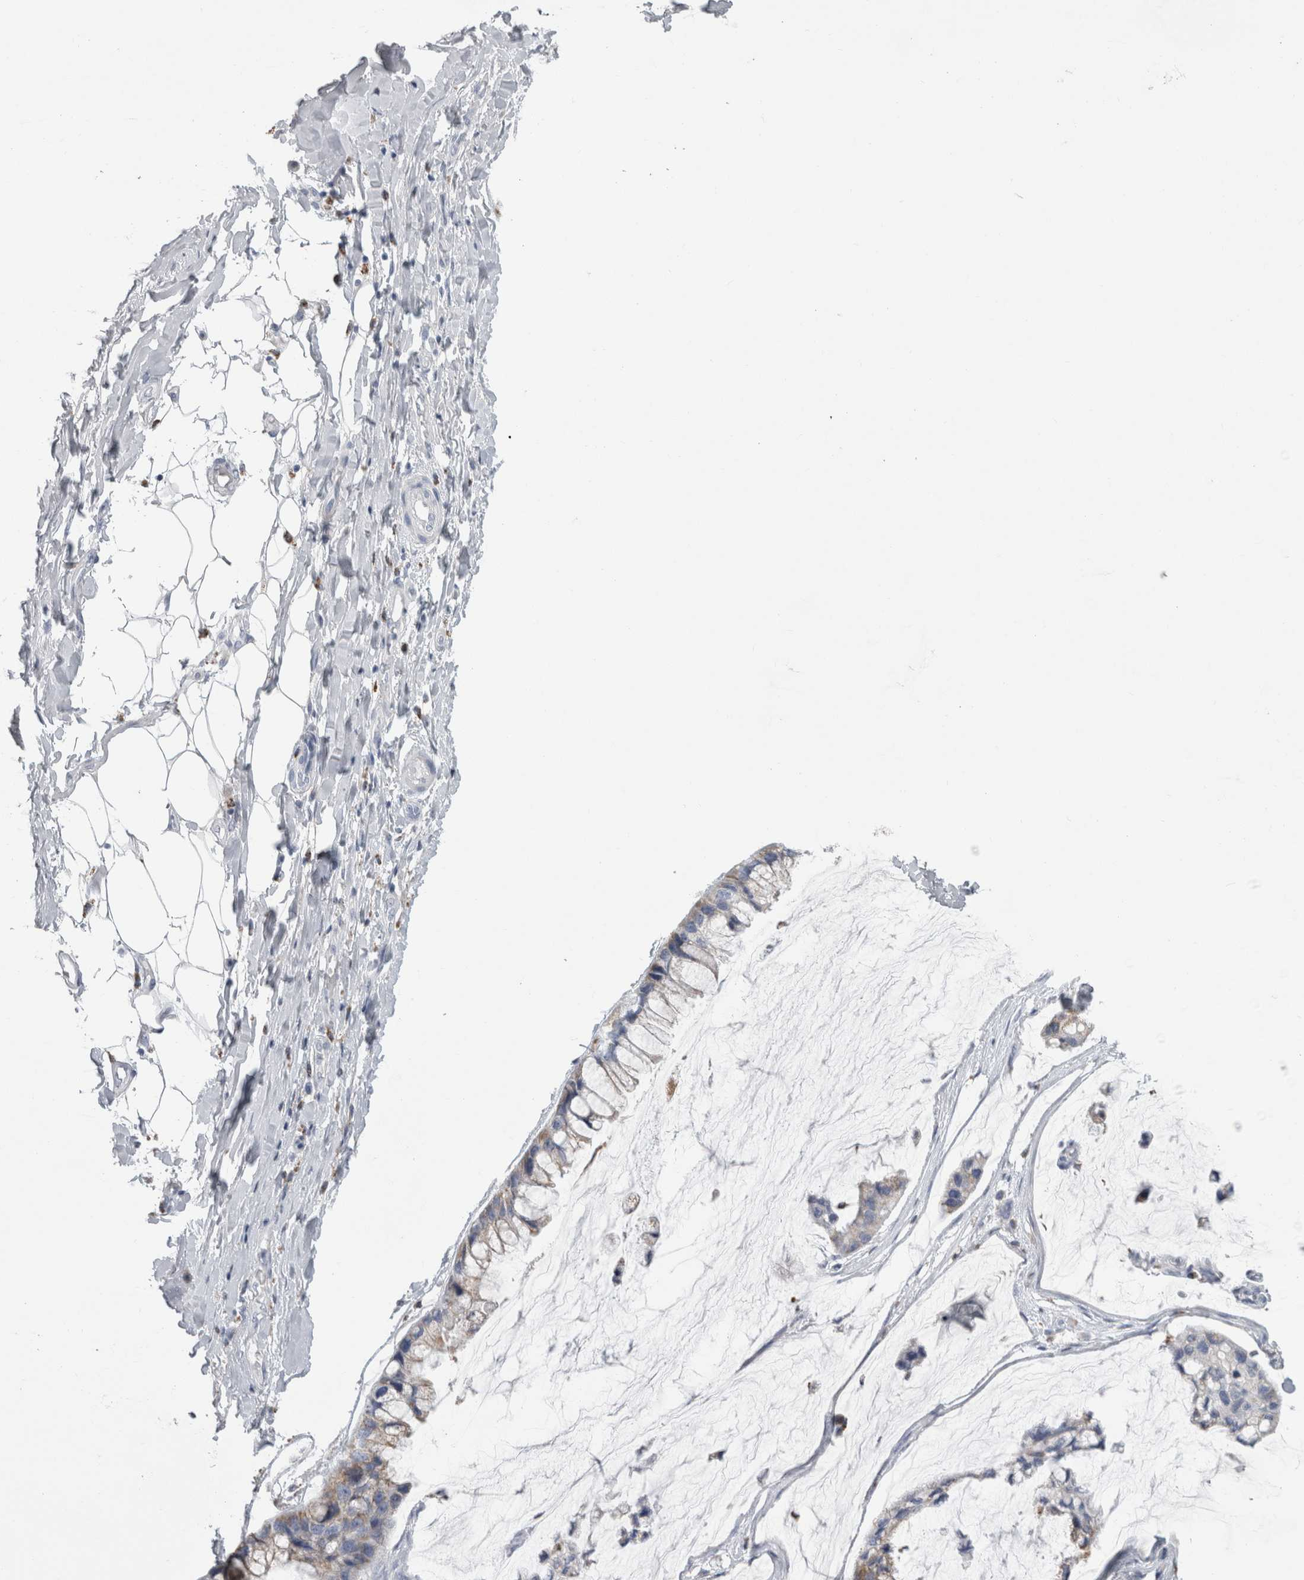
{"staining": {"intensity": "weak", "quantity": "25%-75%", "location": "cytoplasmic/membranous"}, "tissue": "ovarian cancer", "cell_type": "Tumor cells", "image_type": "cancer", "snomed": [{"axis": "morphology", "description": "Cystadenocarcinoma, mucinous, NOS"}, {"axis": "topography", "description": "Ovary"}], "caption": "Human ovarian mucinous cystadenocarcinoma stained with a protein marker exhibits weak staining in tumor cells.", "gene": "GATM", "patient": {"sex": "female", "age": 39}}